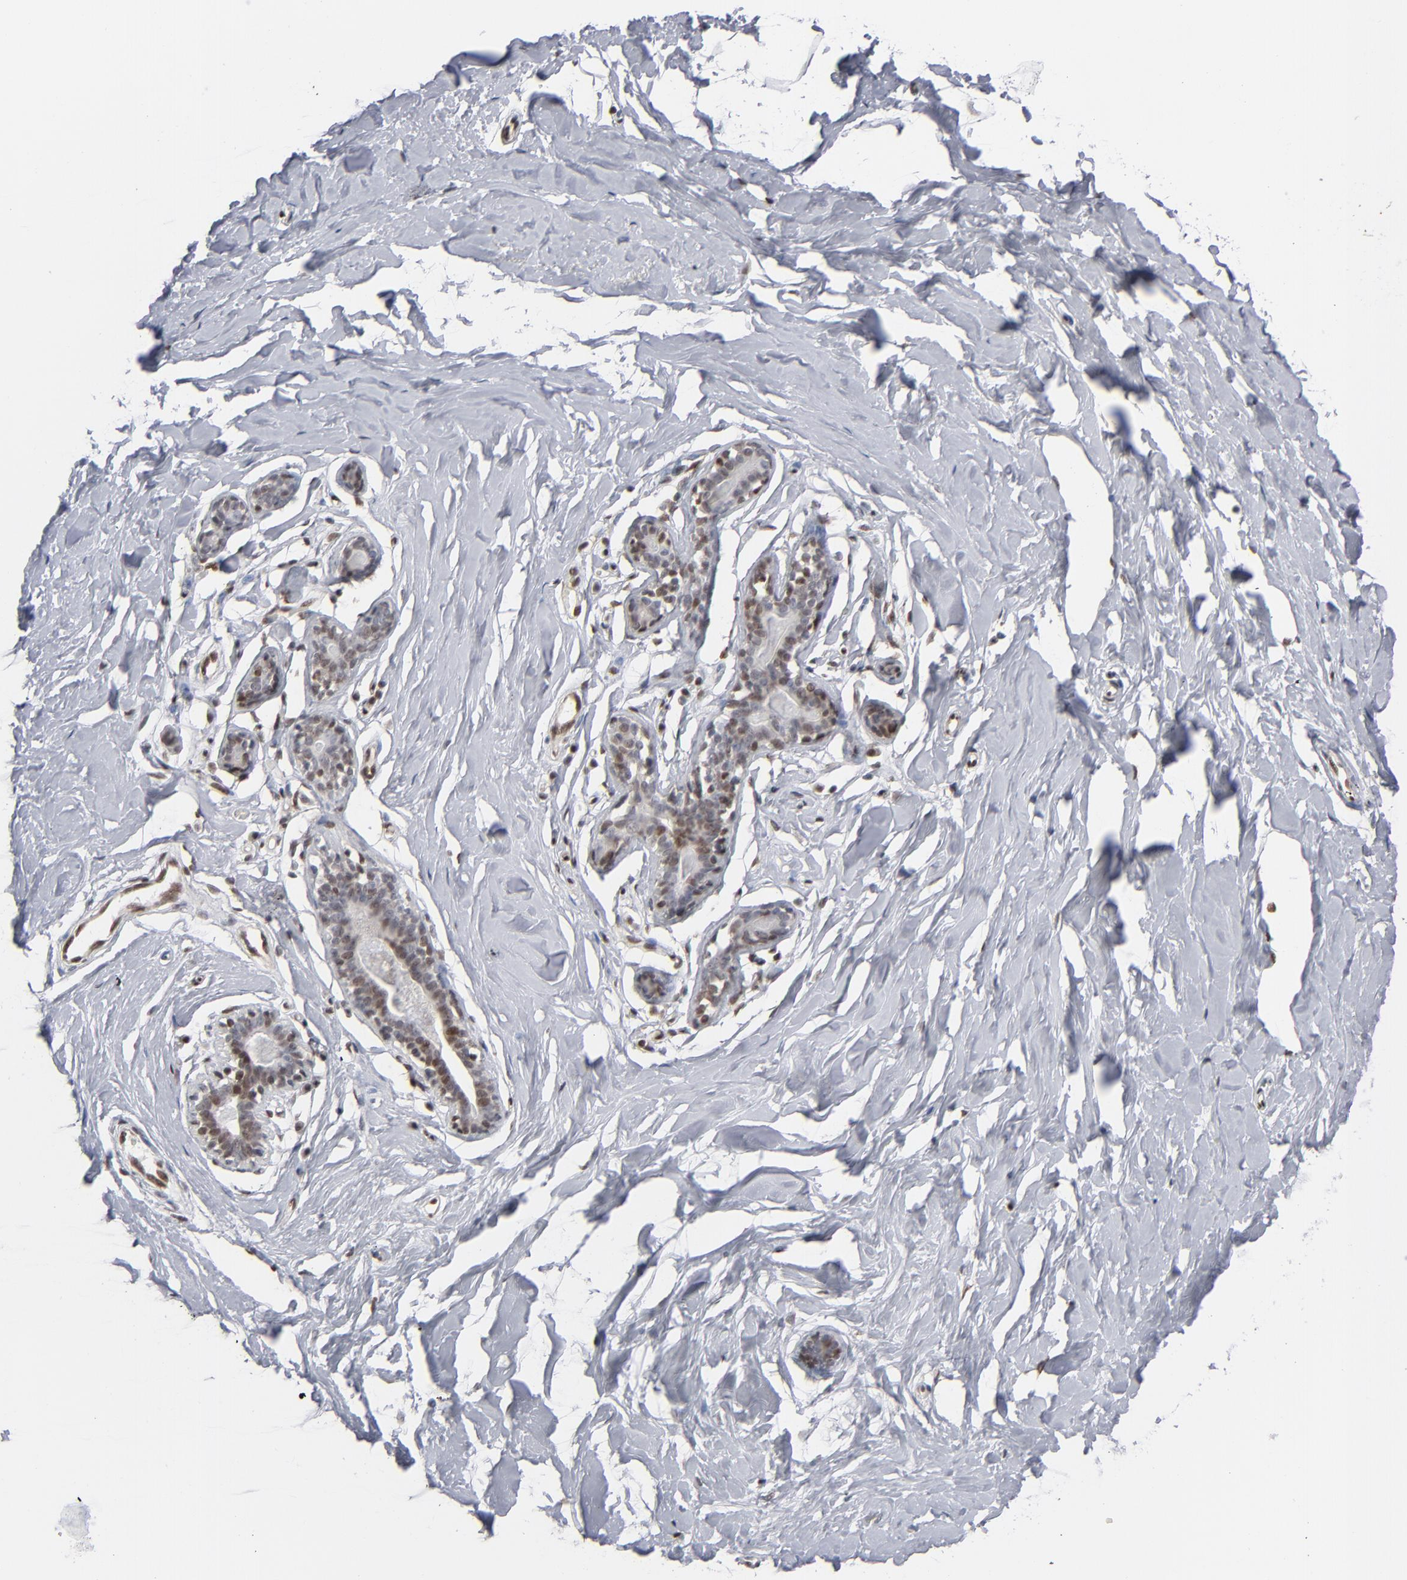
{"staining": {"intensity": "negative", "quantity": "none", "location": "none"}, "tissue": "breast", "cell_type": "Adipocytes", "image_type": "normal", "snomed": [{"axis": "morphology", "description": "Normal tissue, NOS"}, {"axis": "topography", "description": "Breast"}], "caption": "This is an IHC histopathology image of normal breast. There is no staining in adipocytes.", "gene": "IRF9", "patient": {"sex": "female", "age": 23}}